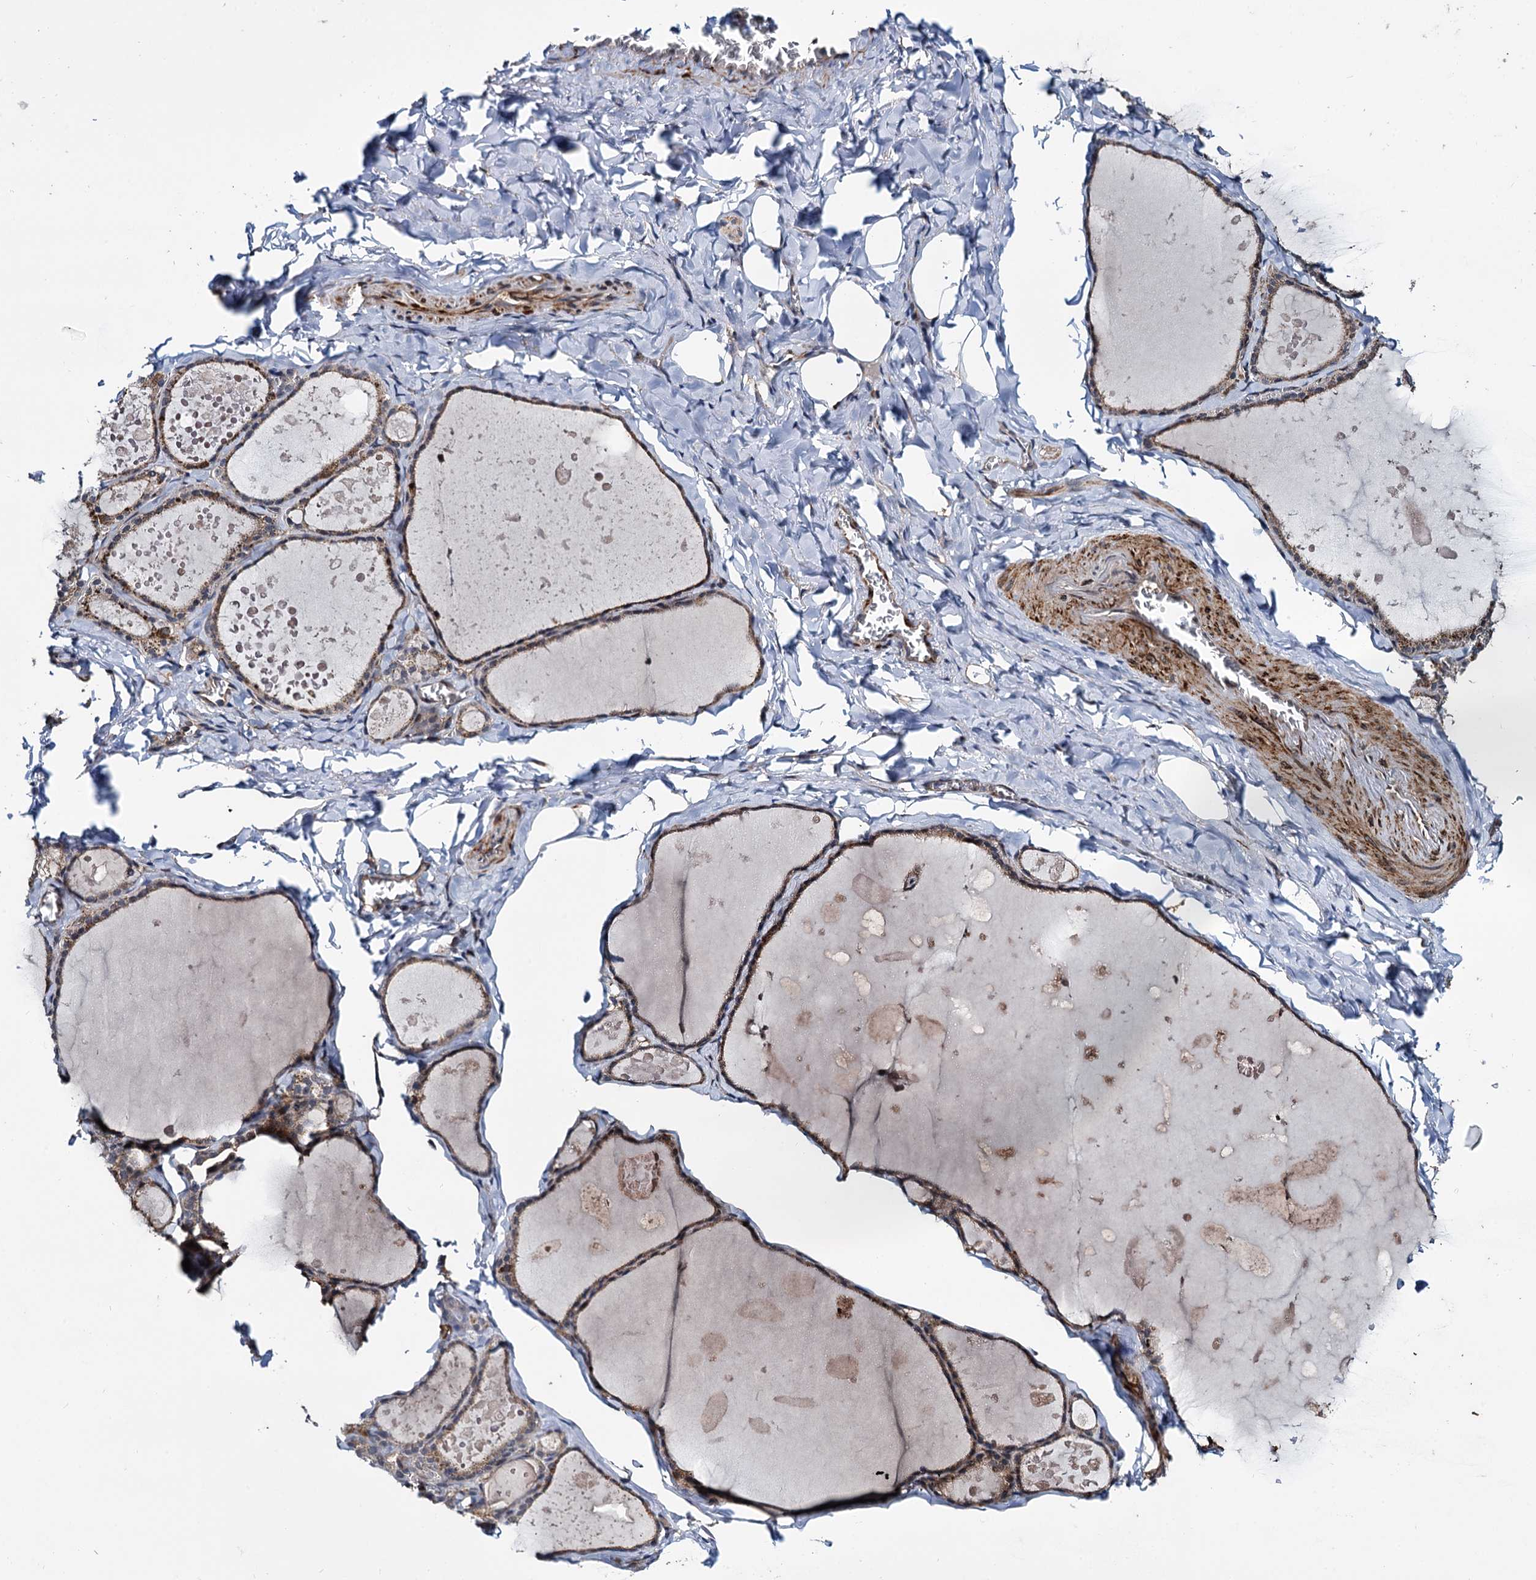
{"staining": {"intensity": "moderate", "quantity": ">75%", "location": "cytoplasmic/membranous"}, "tissue": "thyroid gland", "cell_type": "Glandular cells", "image_type": "normal", "snomed": [{"axis": "morphology", "description": "Normal tissue, NOS"}, {"axis": "topography", "description": "Thyroid gland"}], "caption": "This image demonstrates normal thyroid gland stained with immunohistochemistry (IHC) to label a protein in brown. The cytoplasmic/membranous of glandular cells show moderate positivity for the protein. Nuclei are counter-stained blue.", "gene": "ARHGAP42", "patient": {"sex": "male", "age": 56}}